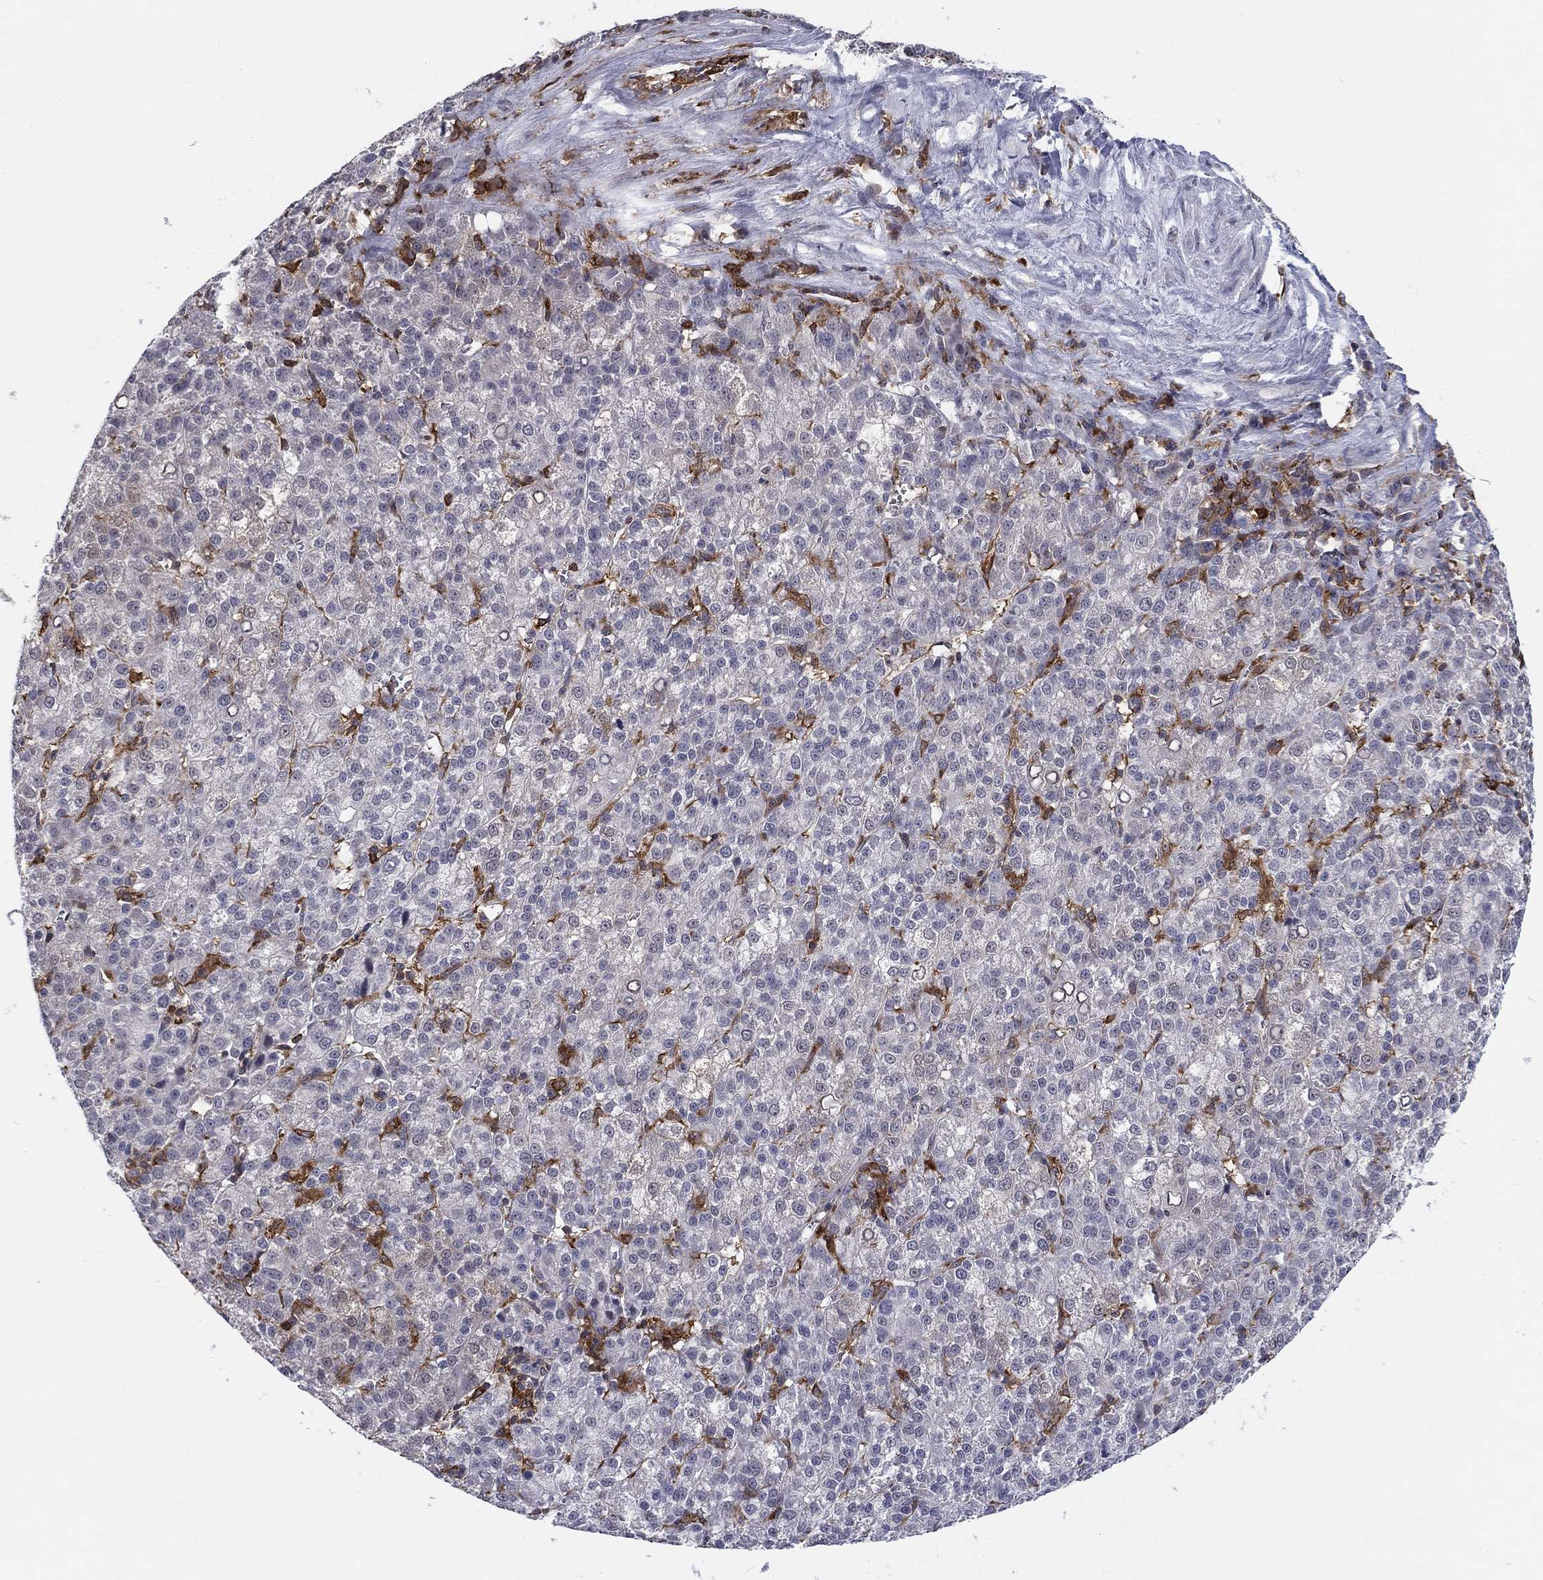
{"staining": {"intensity": "negative", "quantity": "none", "location": "none"}, "tissue": "liver cancer", "cell_type": "Tumor cells", "image_type": "cancer", "snomed": [{"axis": "morphology", "description": "Carcinoma, Hepatocellular, NOS"}, {"axis": "topography", "description": "Liver"}], "caption": "Immunohistochemistry (IHC) micrograph of human hepatocellular carcinoma (liver) stained for a protein (brown), which displays no expression in tumor cells.", "gene": "PLCB2", "patient": {"sex": "female", "age": 60}}